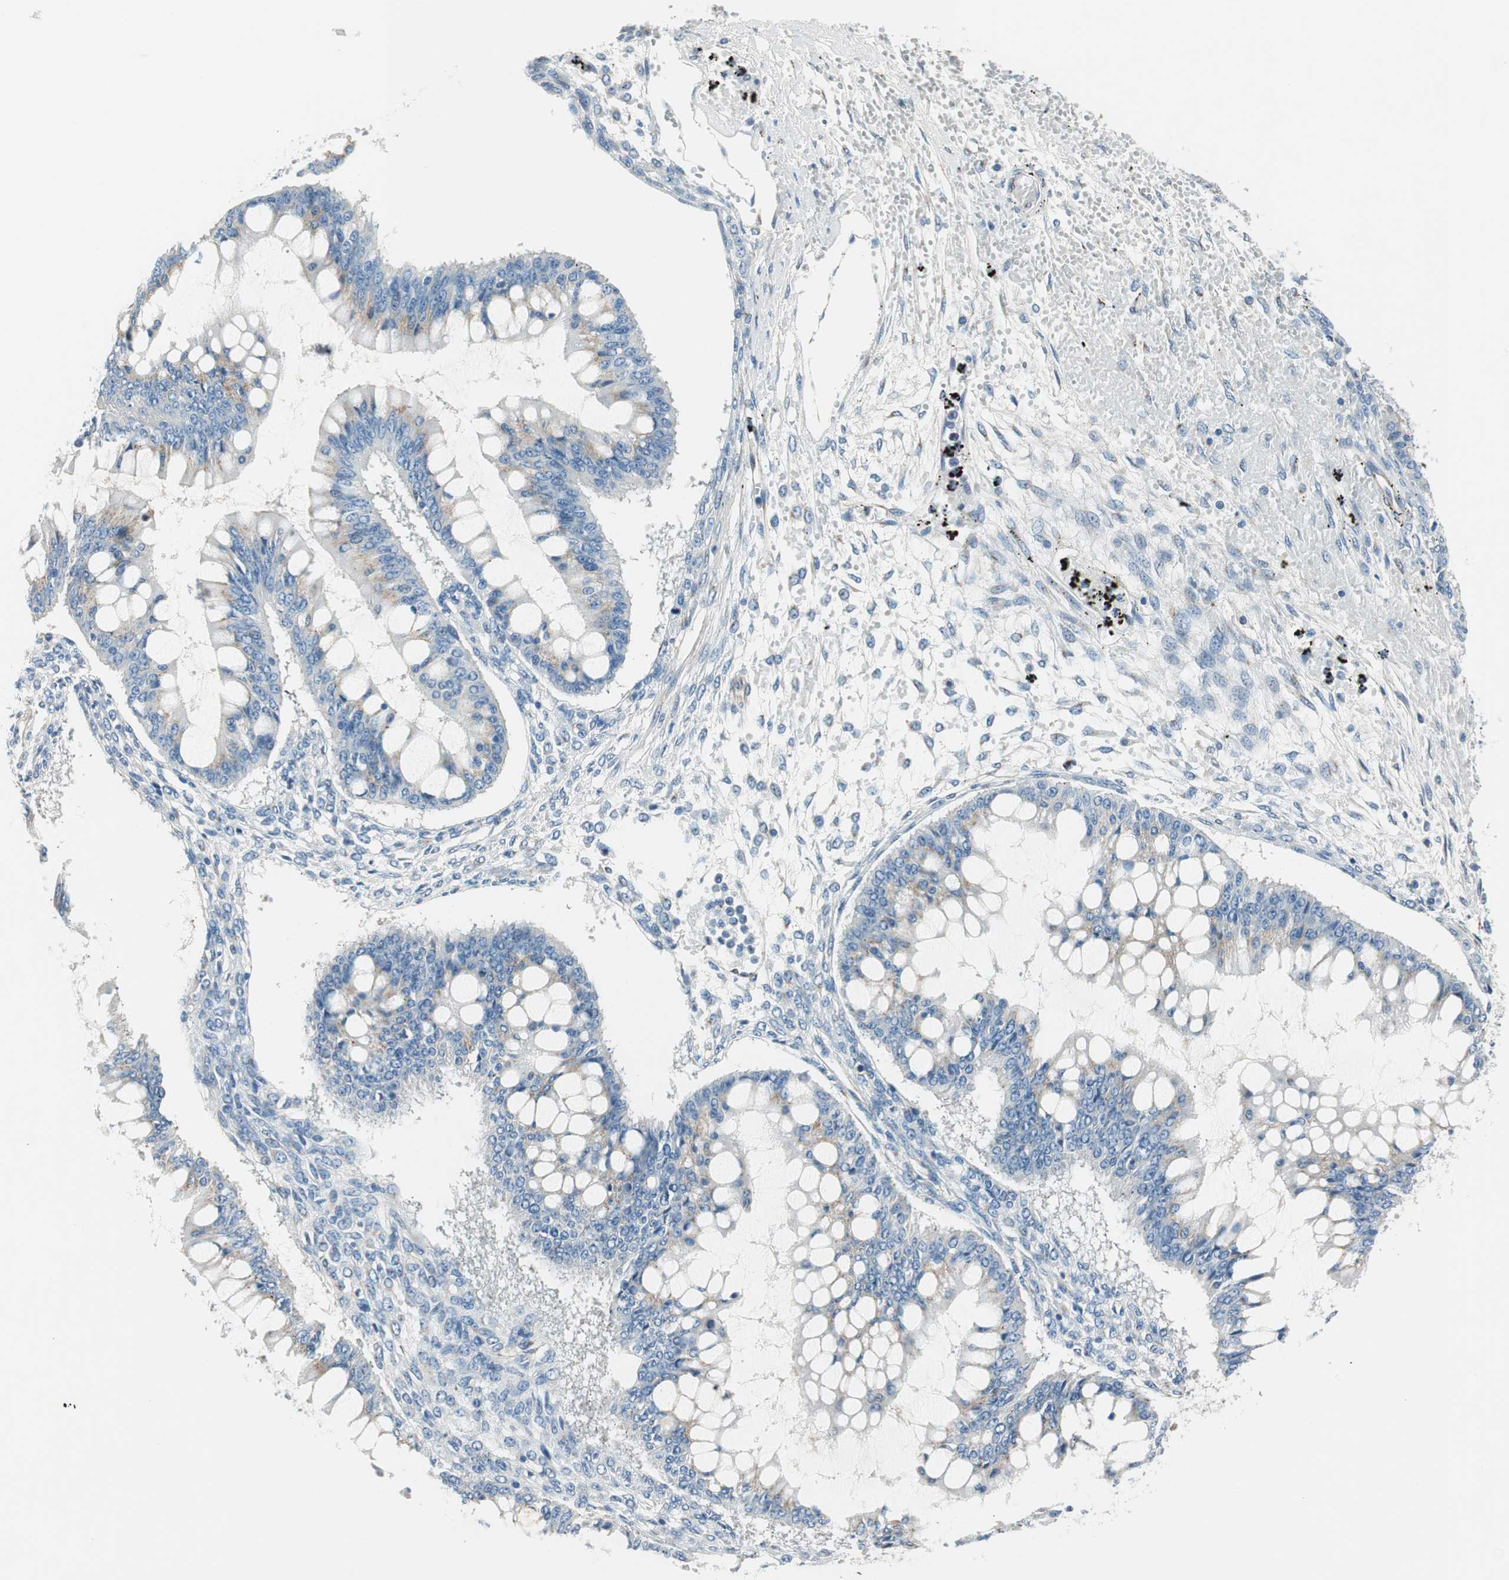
{"staining": {"intensity": "weak", "quantity": "<25%", "location": "cytoplasmic/membranous"}, "tissue": "ovarian cancer", "cell_type": "Tumor cells", "image_type": "cancer", "snomed": [{"axis": "morphology", "description": "Cystadenocarcinoma, mucinous, NOS"}, {"axis": "topography", "description": "Ovary"}], "caption": "Mucinous cystadenocarcinoma (ovarian) was stained to show a protein in brown. There is no significant staining in tumor cells.", "gene": "TMF1", "patient": {"sex": "female", "age": 73}}